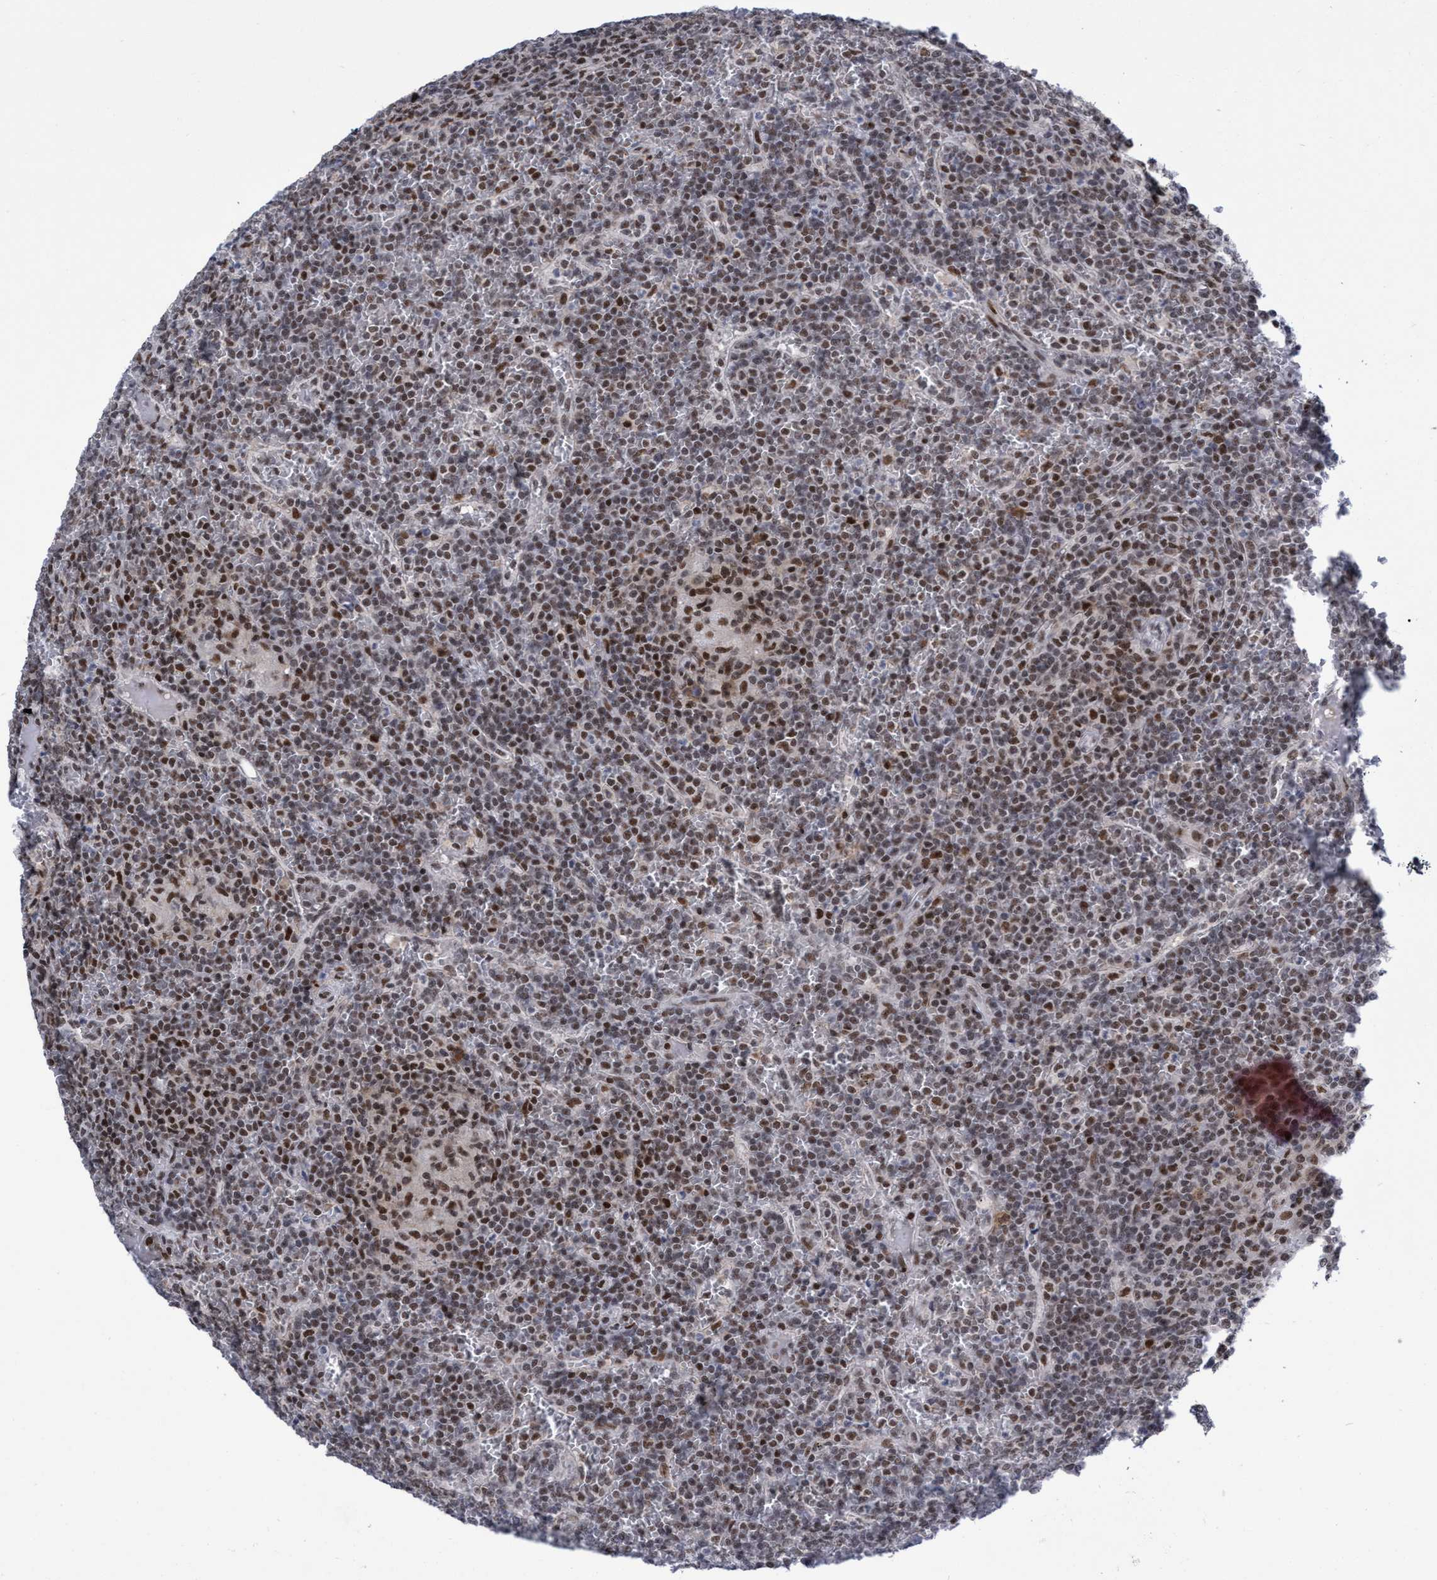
{"staining": {"intensity": "moderate", "quantity": "25%-75%", "location": "nuclear"}, "tissue": "lymphoma", "cell_type": "Tumor cells", "image_type": "cancer", "snomed": [{"axis": "morphology", "description": "Malignant lymphoma, non-Hodgkin's type, Low grade"}, {"axis": "topography", "description": "Spleen"}], "caption": "High-magnification brightfield microscopy of lymphoma stained with DAB (brown) and counterstained with hematoxylin (blue). tumor cells exhibit moderate nuclear expression is present in about25%-75% of cells. (IHC, brightfield microscopy, high magnification).", "gene": "C9orf78", "patient": {"sex": "female", "age": 19}}